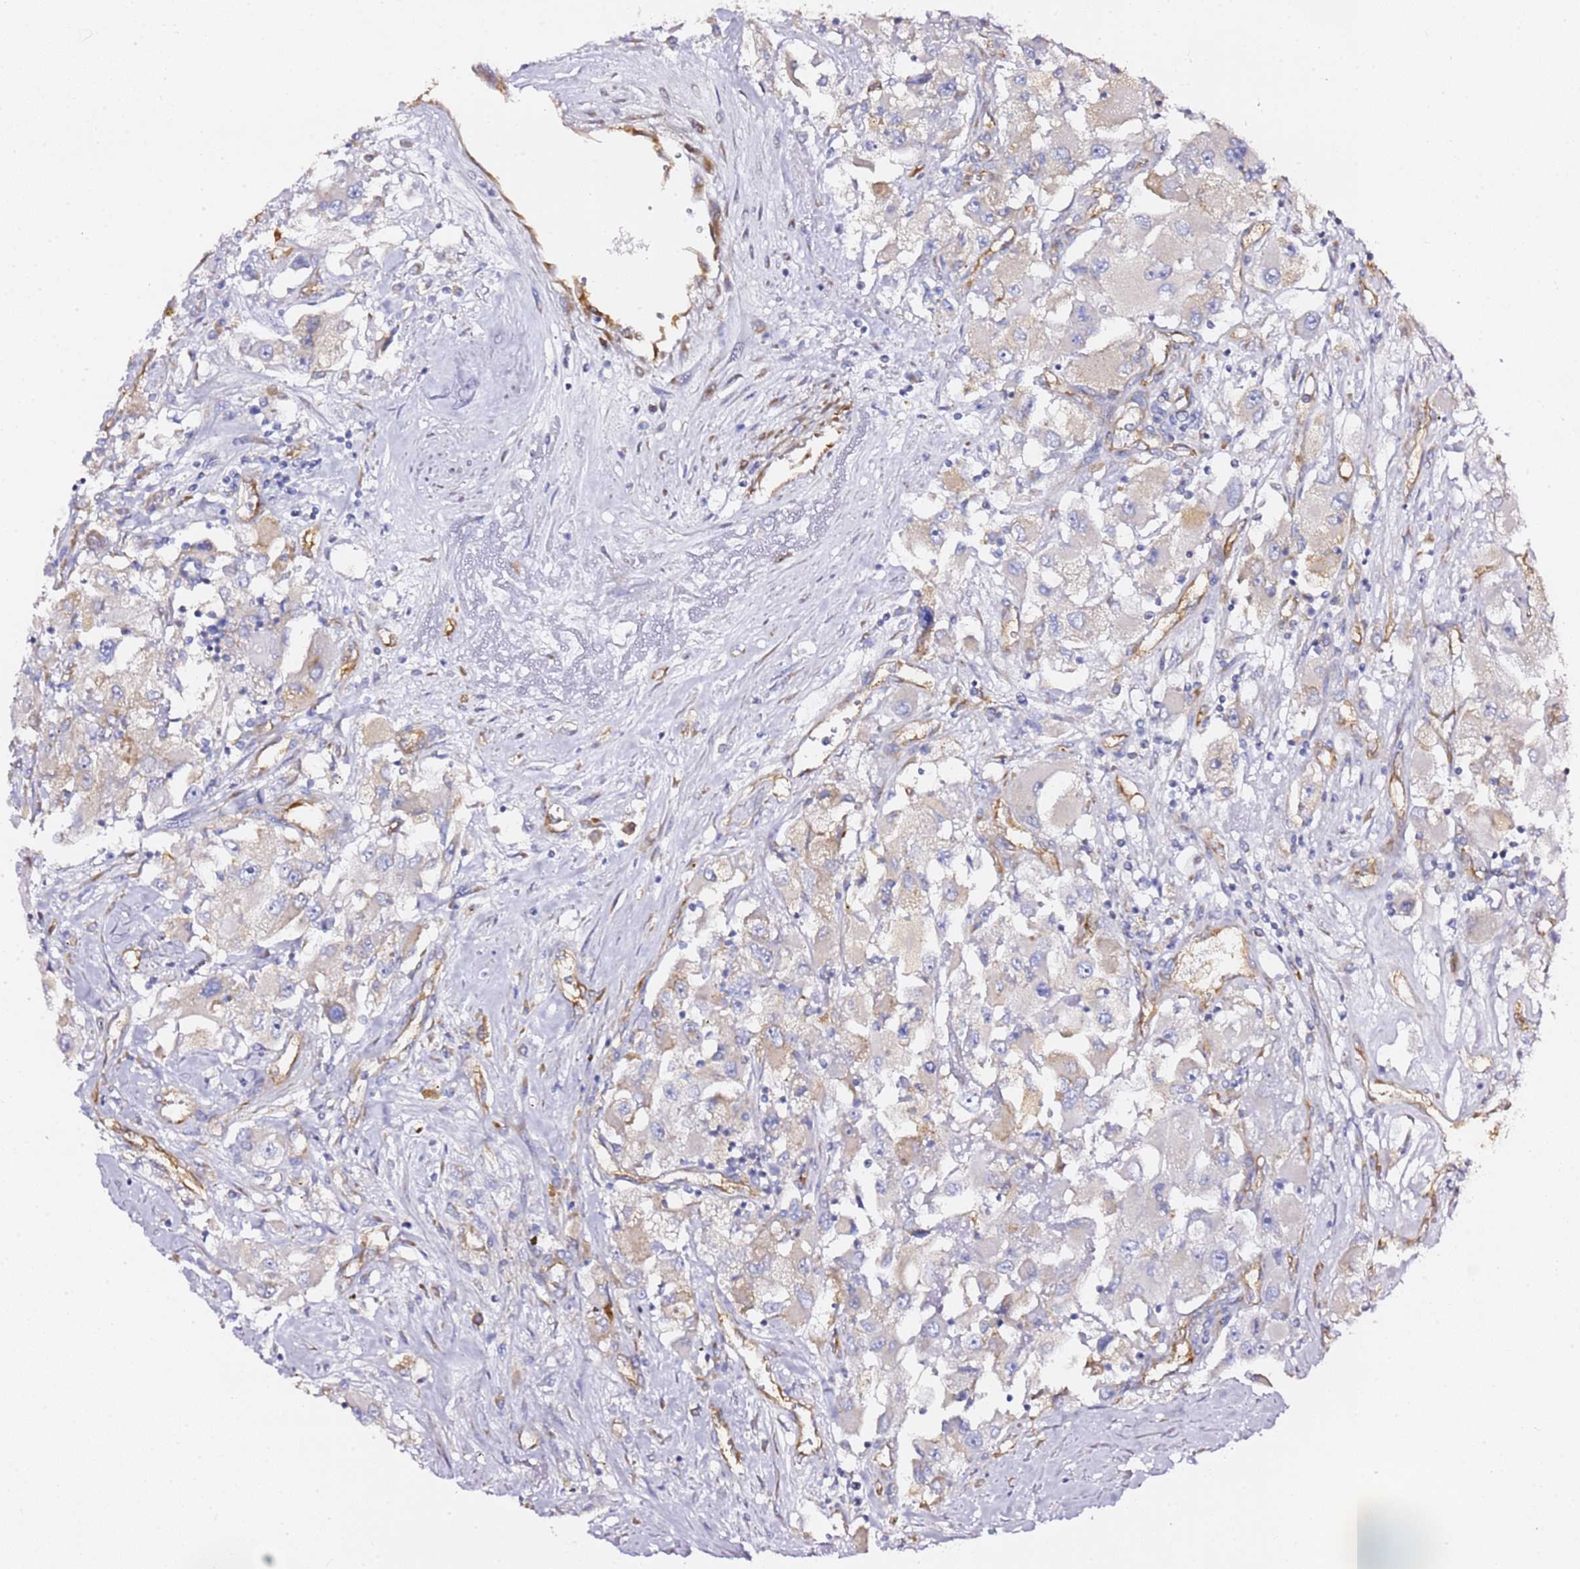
{"staining": {"intensity": "weak", "quantity": "<25%", "location": "cytoplasmic/membranous"}, "tissue": "renal cancer", "cell_type": "Tumor cells", "image_type": "cancer", "snomed": [{"axis": "morphology", "description": "Adenocarcinoma, NOS"}, {"axis": "topography", "description": "Kidney"}], "caption": "Immunohistochemistry (IHC) micrograph of neoplastic tissue: renal cancer stained with DAB (3,3'-diaminobenzidine) exhibits no significant protein positivity in tumor cells.", "gene": "KIF7", "patient": {"sex": "female", "age": 52}}